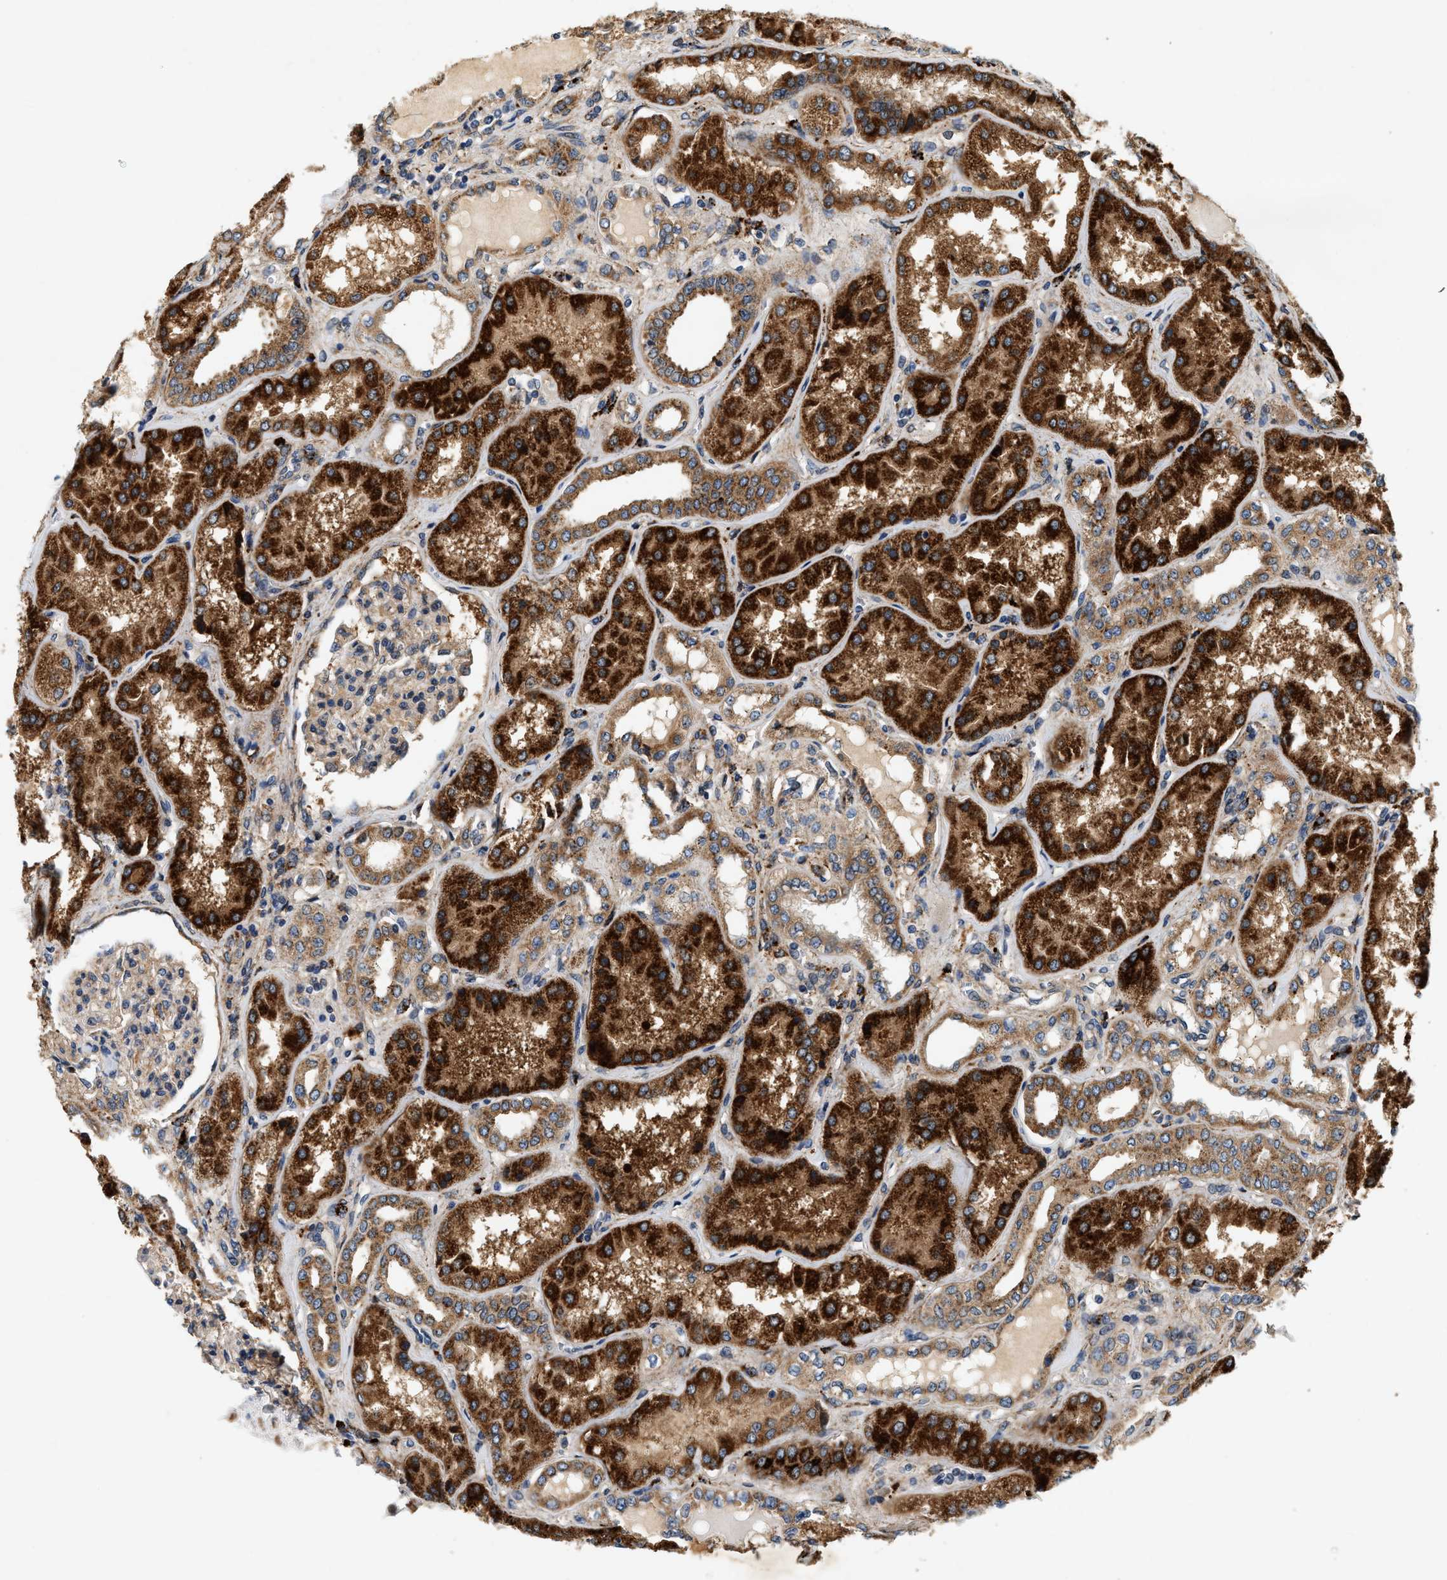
{"staining": {"intensity": "moderate", "quantity": ">75%", "location": "cytoplasmic/membranous"}, "tissue": "kidney", "cell_type": "Cells in glomeruli", "image_type": "normal", "snomed": [{"axis": "morphology", "description": "Normal tissue, NOS"}, {"axis": "topography", "description": "Kidney"}], "caption": "About >75% of cells in glomeruli in normal kidney display moderate cytoplasmic/membranous protein staining as visualized by brown immunohistochemical staining.", "gene": "DUSP10", "patient": {"sex": "female", "age": 56}}